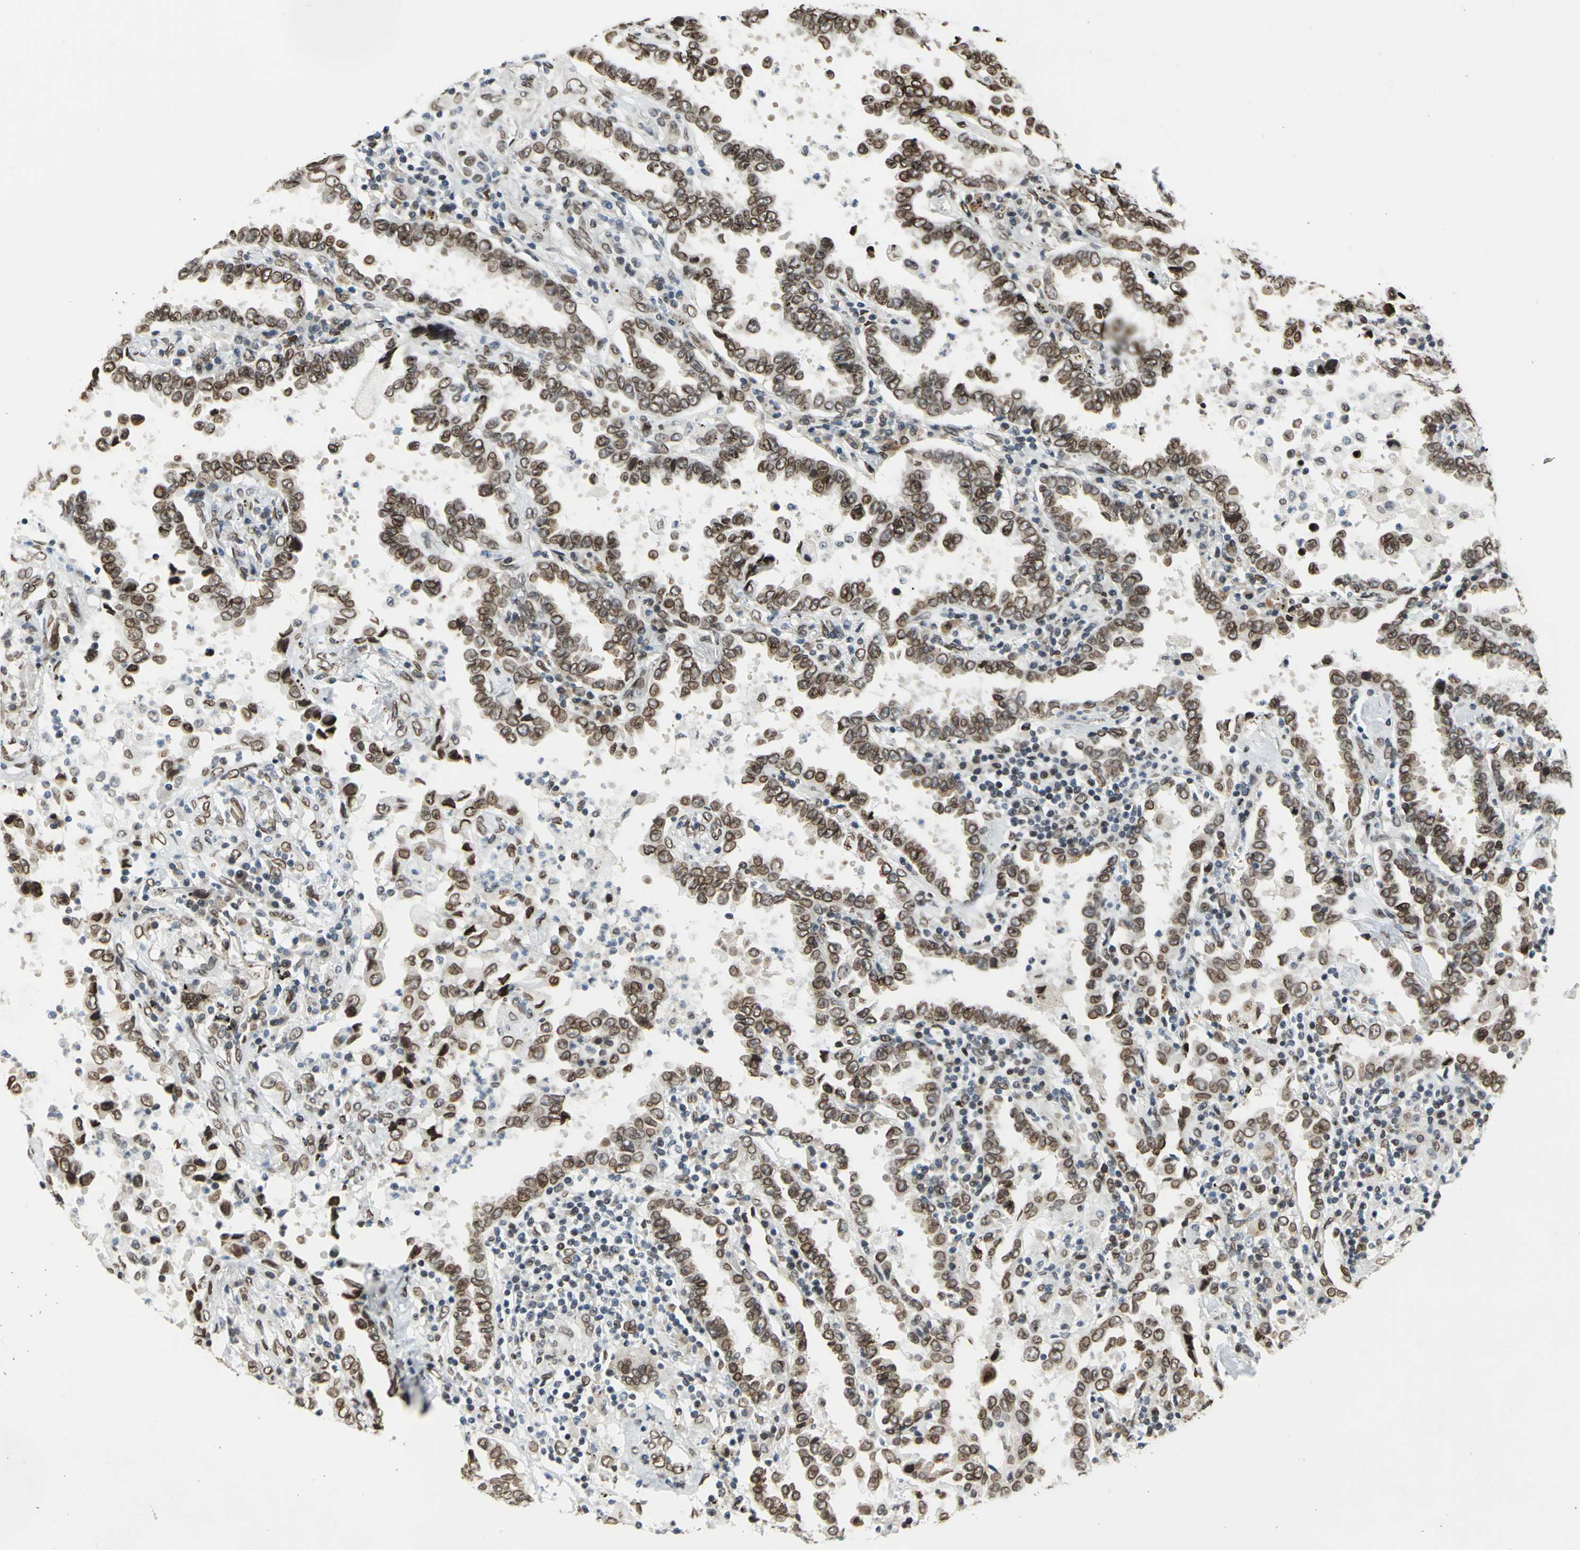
{"staining": {"intensity": "moderate", "quantity": ">75%", "location": "cytoplasmic/membranous,nuclear"}, "tissue": "lung cancer", "cell_type": "Tumor cells", "image_type": "cancer", "snomed": [{"axis": "morphology", "description": "Normal tissue, NOS"}, {"axis": "morphology", "description": "Inflammation, NOS"}, {"axis": "morphology", "description": "Adenocarcinoma, NOS"}, {"axis": "topography", "description": "Lung"}], "caption": "Tumor cells exhibit medium levels of moderate cytoplasmic/membranous and nuclear staining in approximately >75% of cells in human lung cancer.", "gene": "ISY1", "patient": {"sex": "female", "age": 64}}